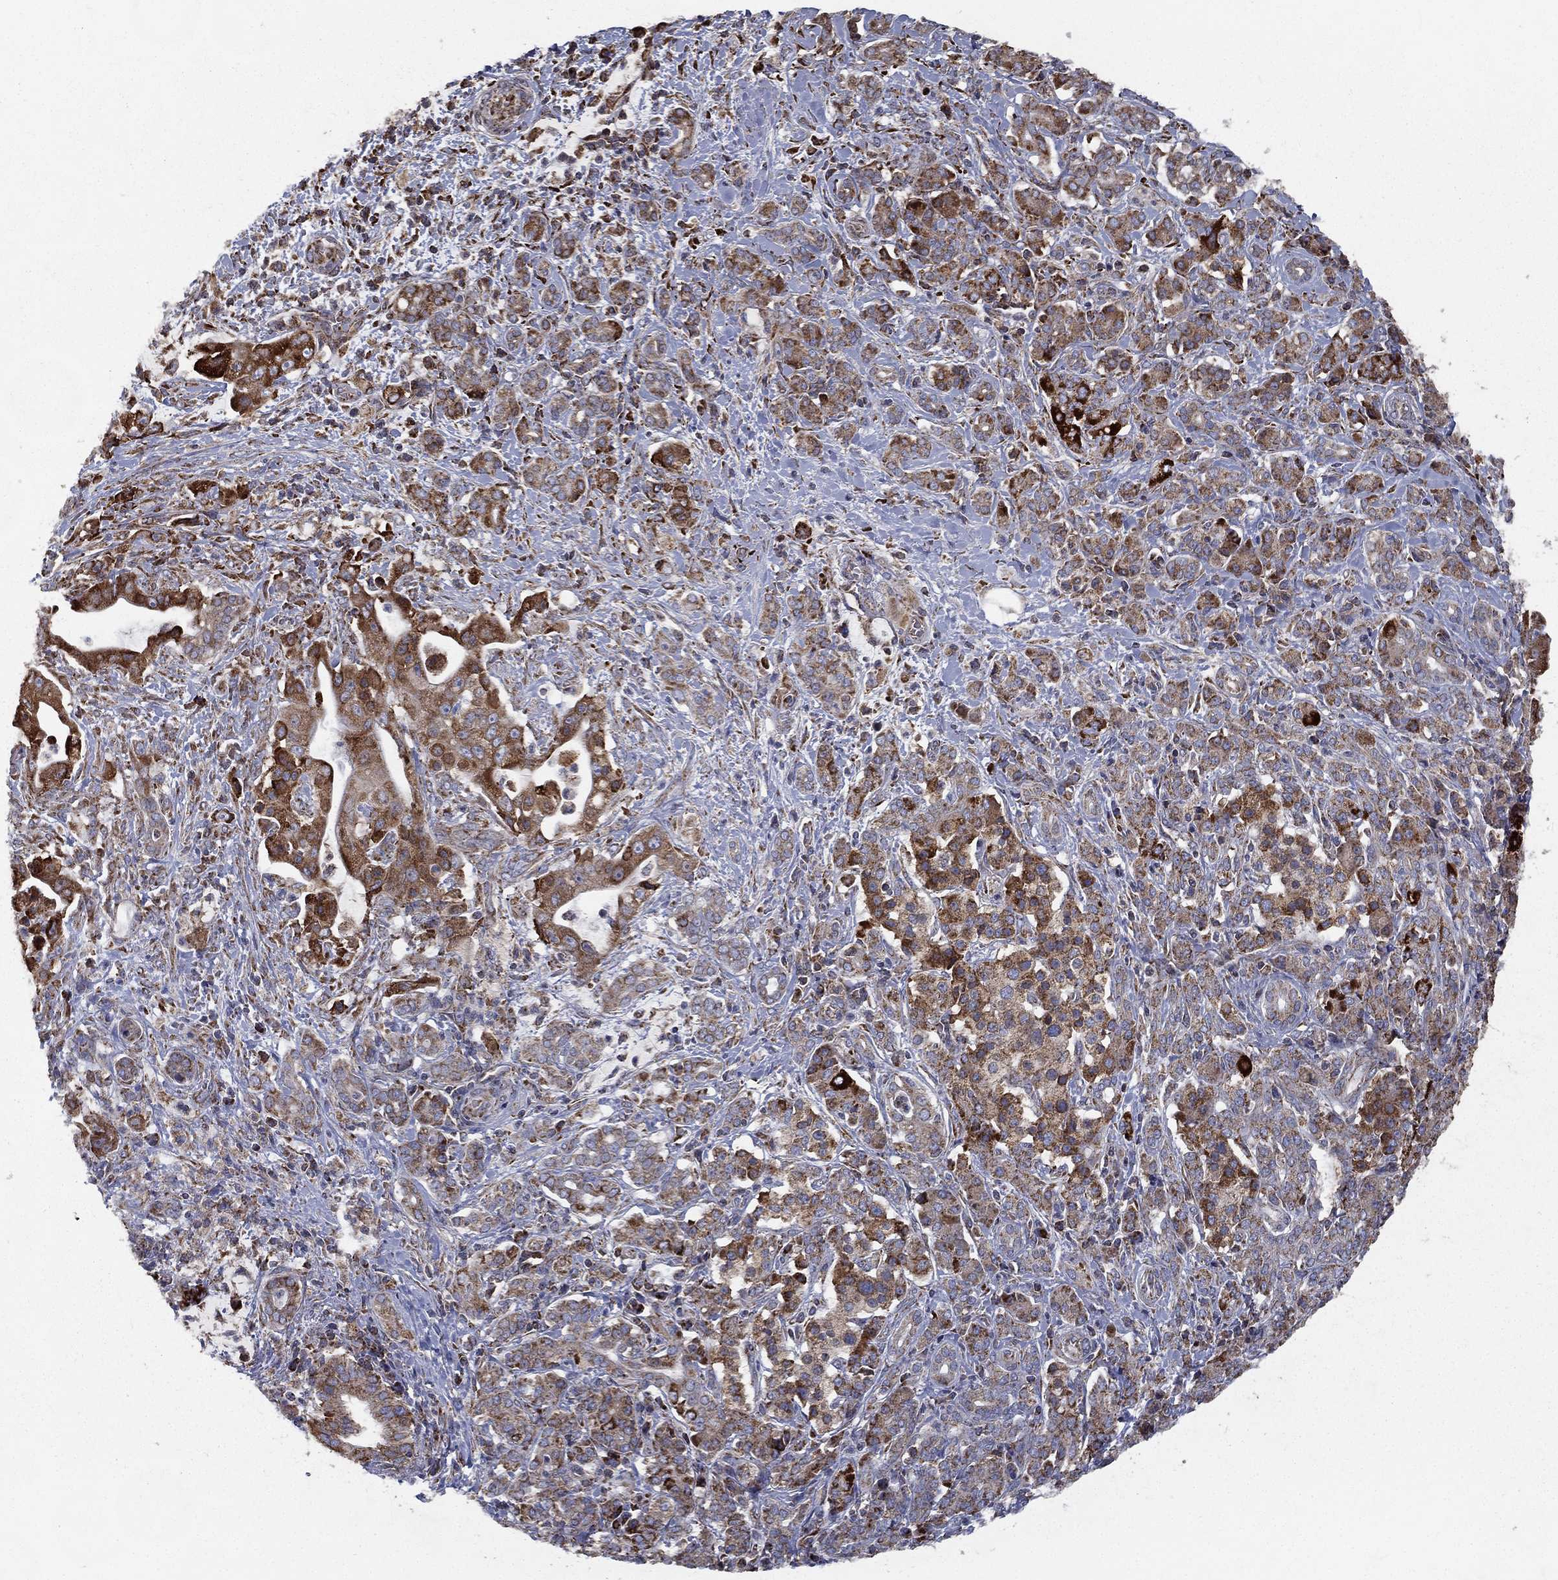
{"staining": {"intensity": "strong", "quantity": ">75%", "location": "cytoplasmic/membranous"}, "tissue": "pancreatic cancer", "cell_type": "Tumor cells", "image_type": "cancer", "snomed": [{"axis": "morphology", "description": "Normal tissue, NOS"}, {"axis": "morphology", "description": "Inflammation, NOS"}, {"axis": "morphology", "description": "Adenocarcinoma, NOS"}, {"axis": "topography", "description": "Pancreas"}], "caption": "Human adenocarcinoma (pancreatic) stained with a protein marker demonstrates strong staining in tumor cells.", "gene": "MT-CYB", "patient": {"sex": "male", "age": 57}}